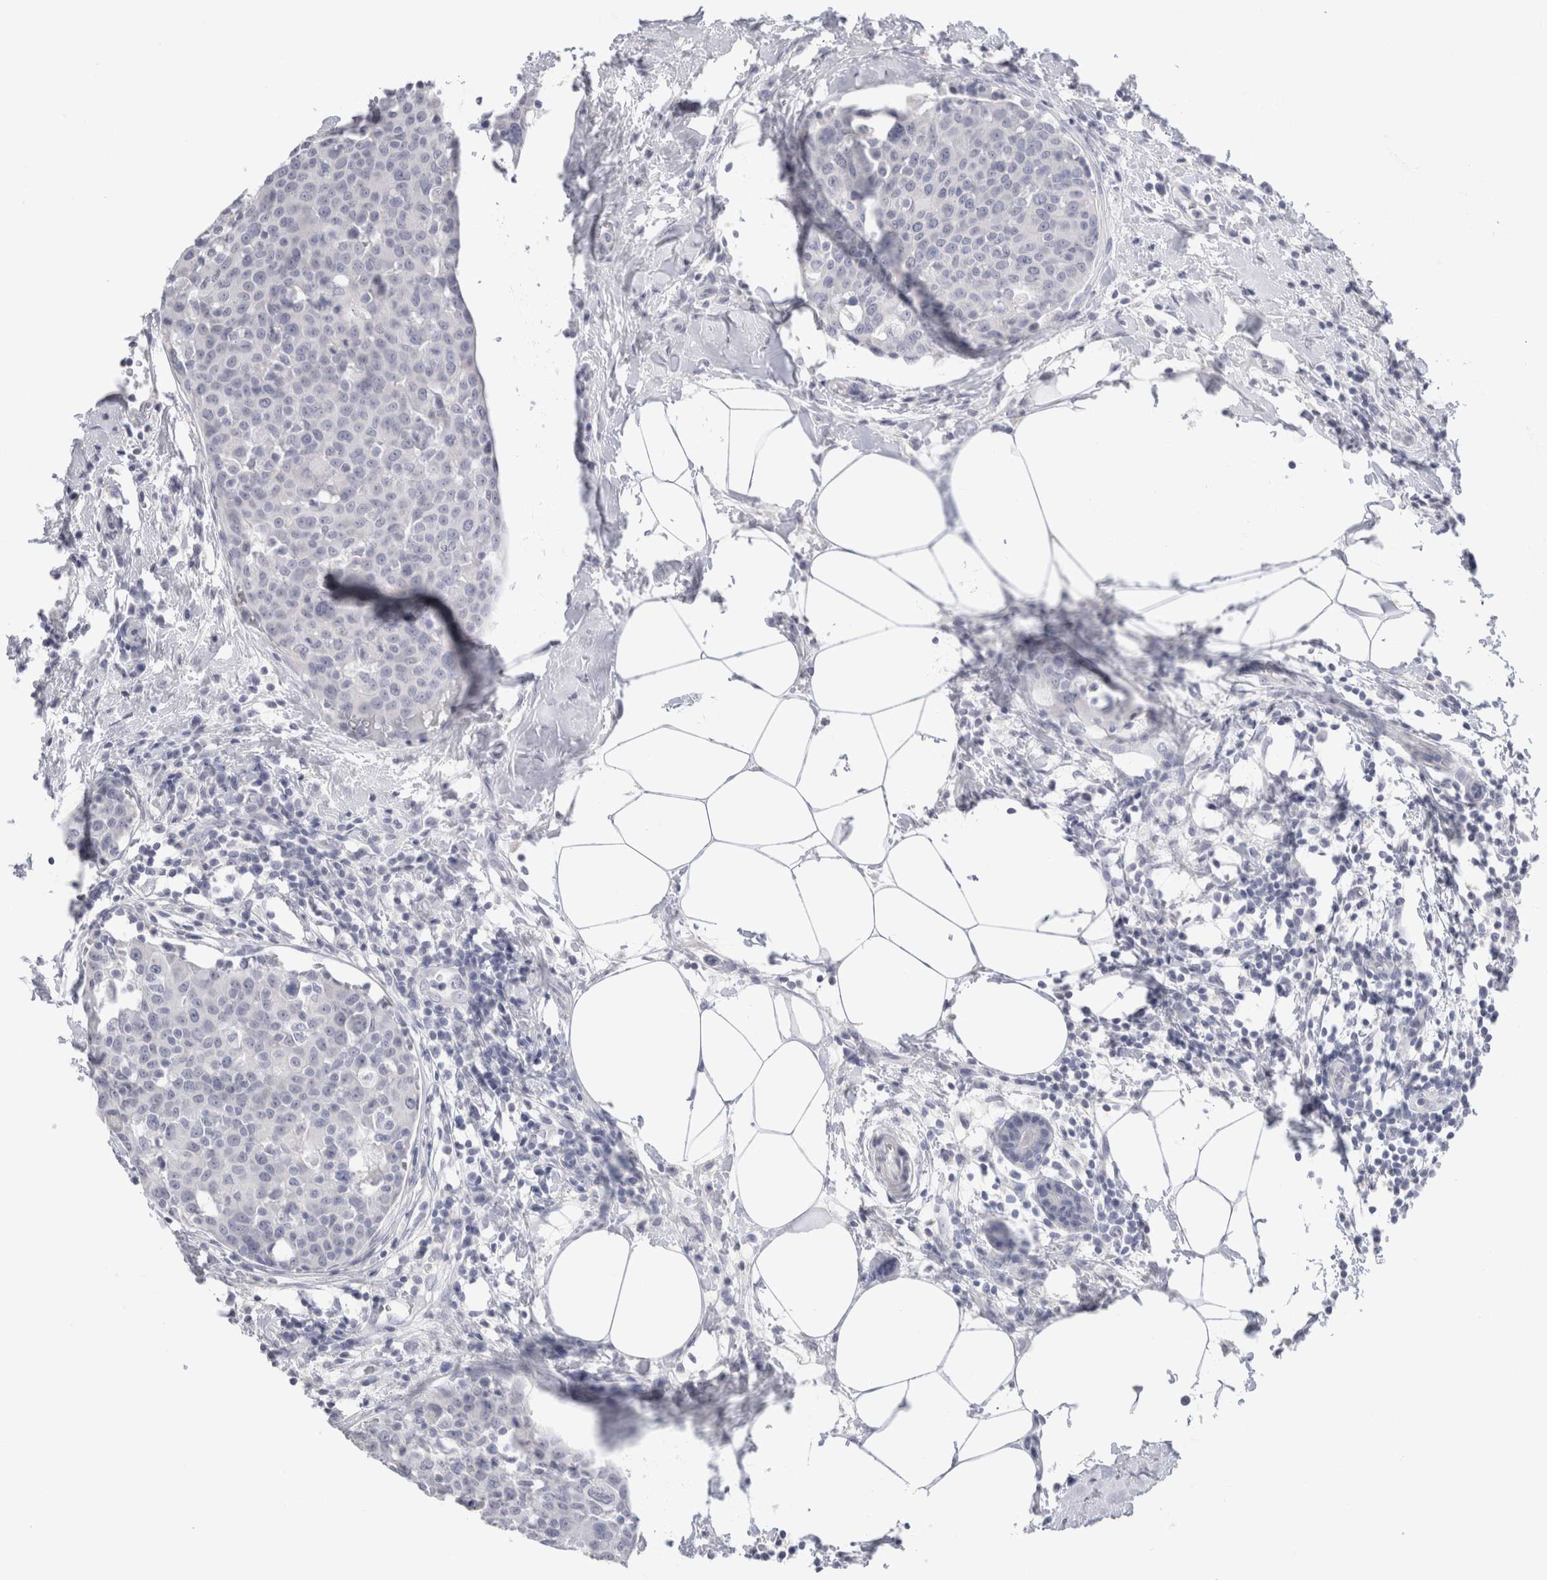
{"staining": {"intensity": "negative", "quantity": "none", "location": "none"}, "tissue": "breast cancer", "cell_type": "Tumor cells", "image_type": "cancer", "snomed": [{"axis": "morphology", "description": "Normal tissue, NOS"}, {"axis": "morphology", "description": "Duct carcinoma"}, {"axis": "topography", "description": "Breast"}], "caption": "This is a photomicrograph of immunohistochemistry (IHC) staining of breast infiltrating ductal carcinoma, which shows no expression in tumor cells. Brightfield microscopy of IHC stained with DAB (3,3'-diaminobenzidine) (brown) and hematoxylin (blue), captured at high magnification.", "gene": "C9orf50", "patient": {"sex": "female", "age": 37}}